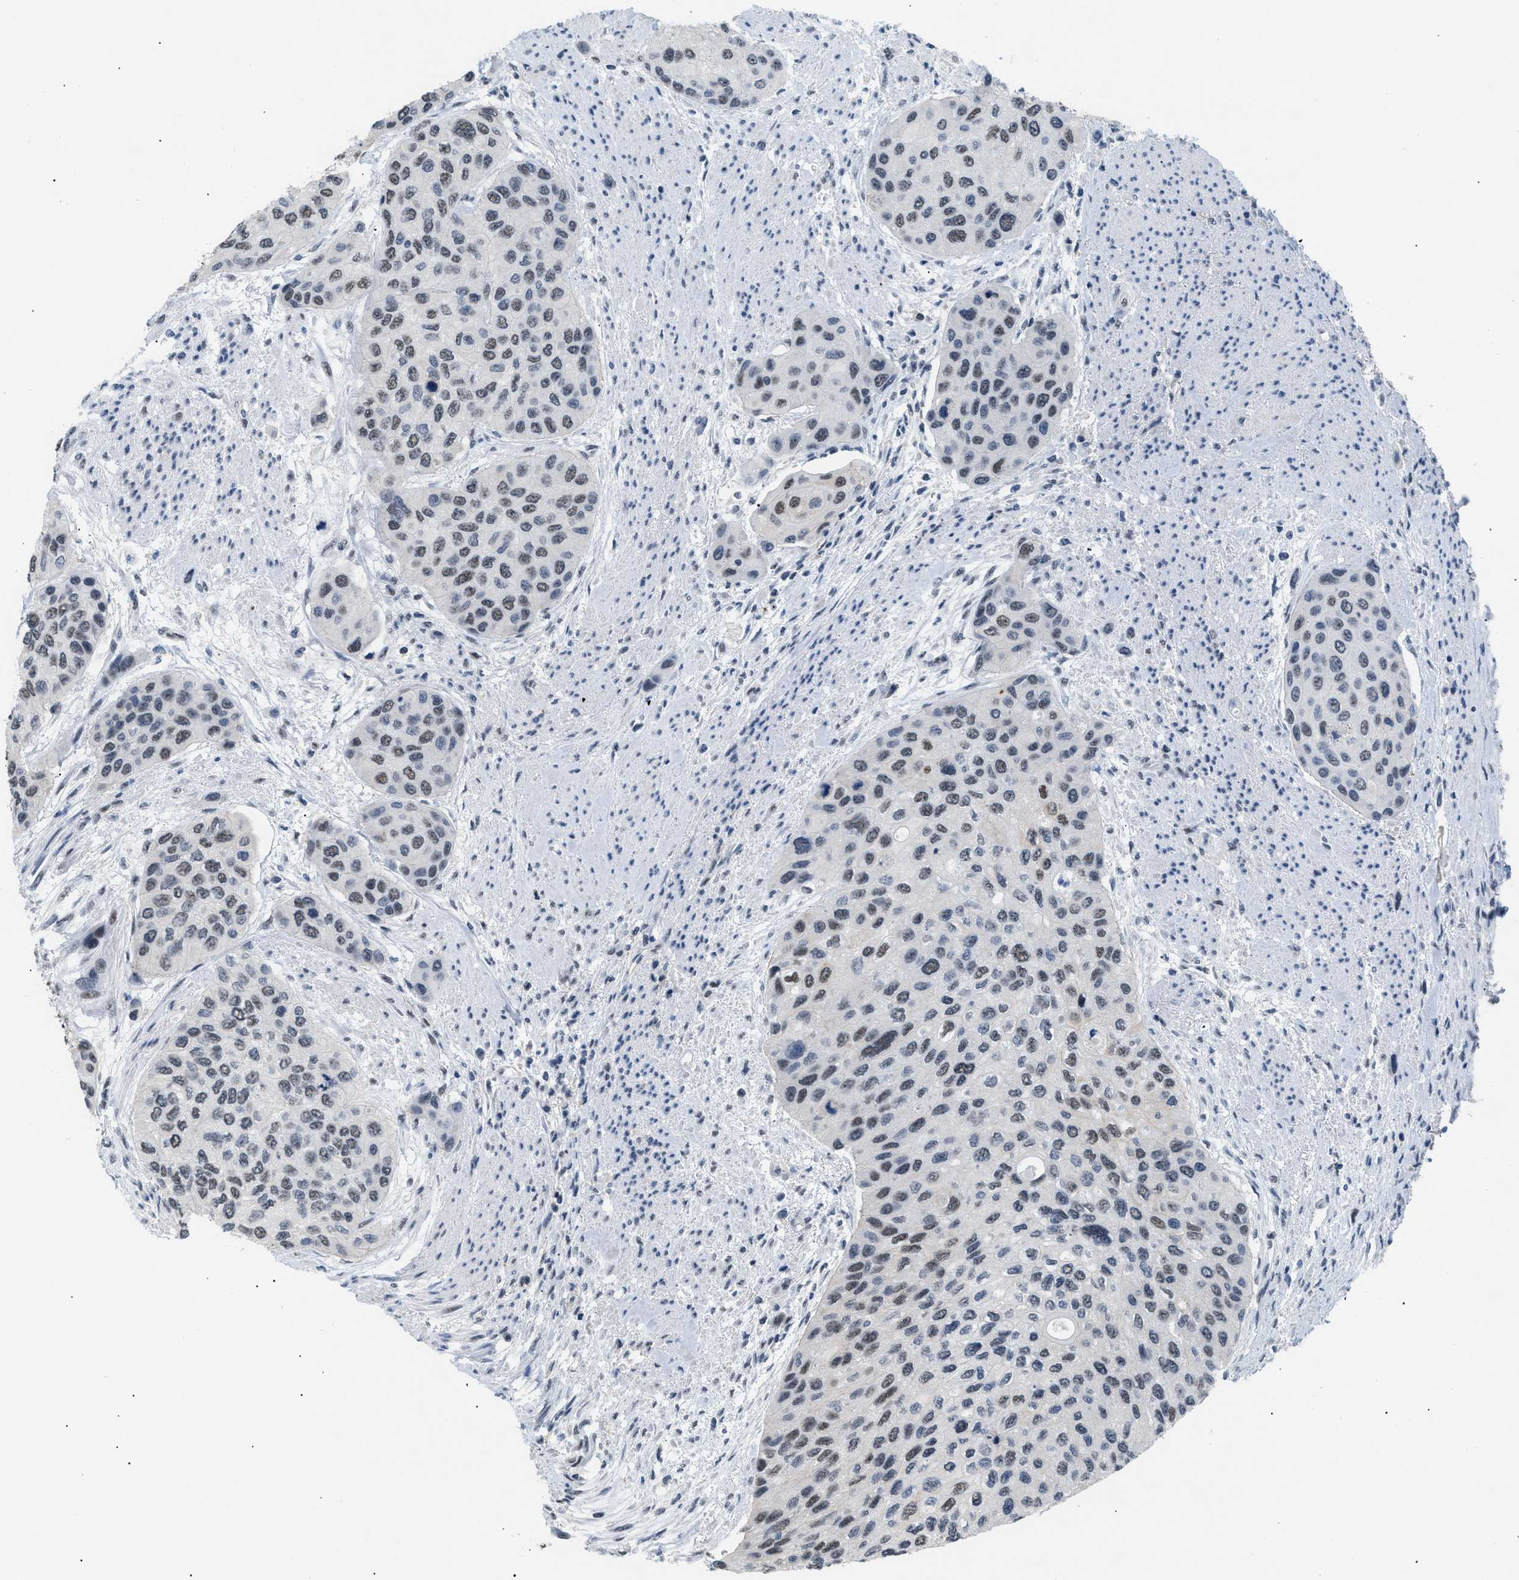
{"staining": {"intensity": "weak", "quantity": ">75%", "location": "nuclear"}, "tissue": "urothelial cancer", "cell_type": "Tumor cells", "image_type": "cancer", "snomed": [{"axis": "morphology", "description": "Urothelial carcinoma, High grade"}, {"axis": "topography", "description": "Urinary bladder"}], "caption": "High-power microscopy captured an immunohistochemistry (IHC) photomicrograph of urothelial cancer, revealing weak nuclear expression in about >75% of tumor cells.", "gene": "KCNC3", "patient": {"sex": "female", "age": 56}}